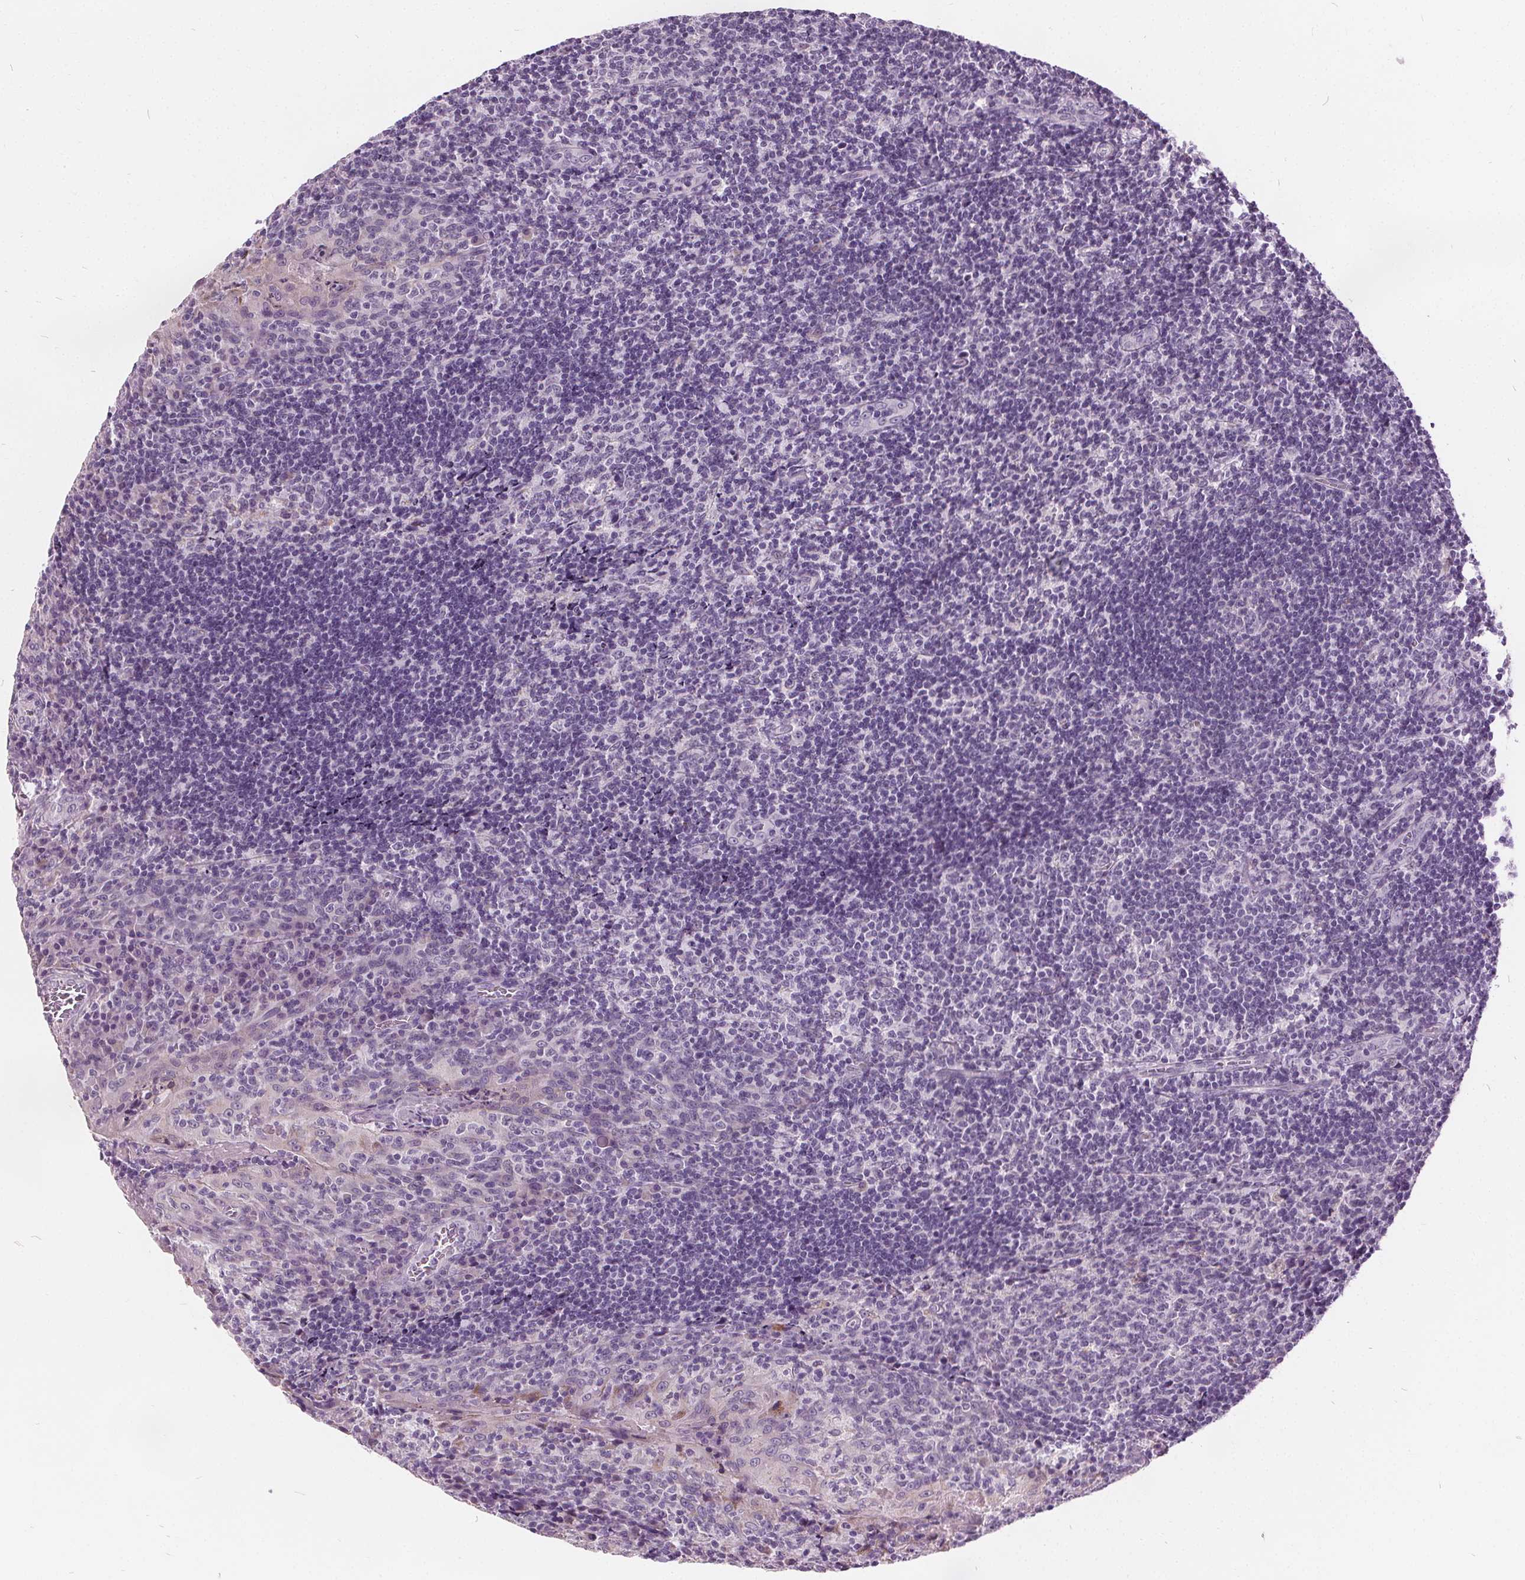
{"staining": {"intensity": "negative", "quantity": "none", "location": "none"}, "tissue": "tonsil", "cell_type": "Germinal center cells", "image_type": "normal", "snomed": [{"axis": "morphology", "description": "Normal tissue, NOS"}, {"axis": "topography", "description": "Tonsil"}], "caption": "An IHC image of benign tonsil is shown. There is no staining in germinal center cells of tonsil. (DAB IHC with hematoxylin counter stain).", "gene": "ACOX2", "patient": {"sex": "male", "age": 17}}